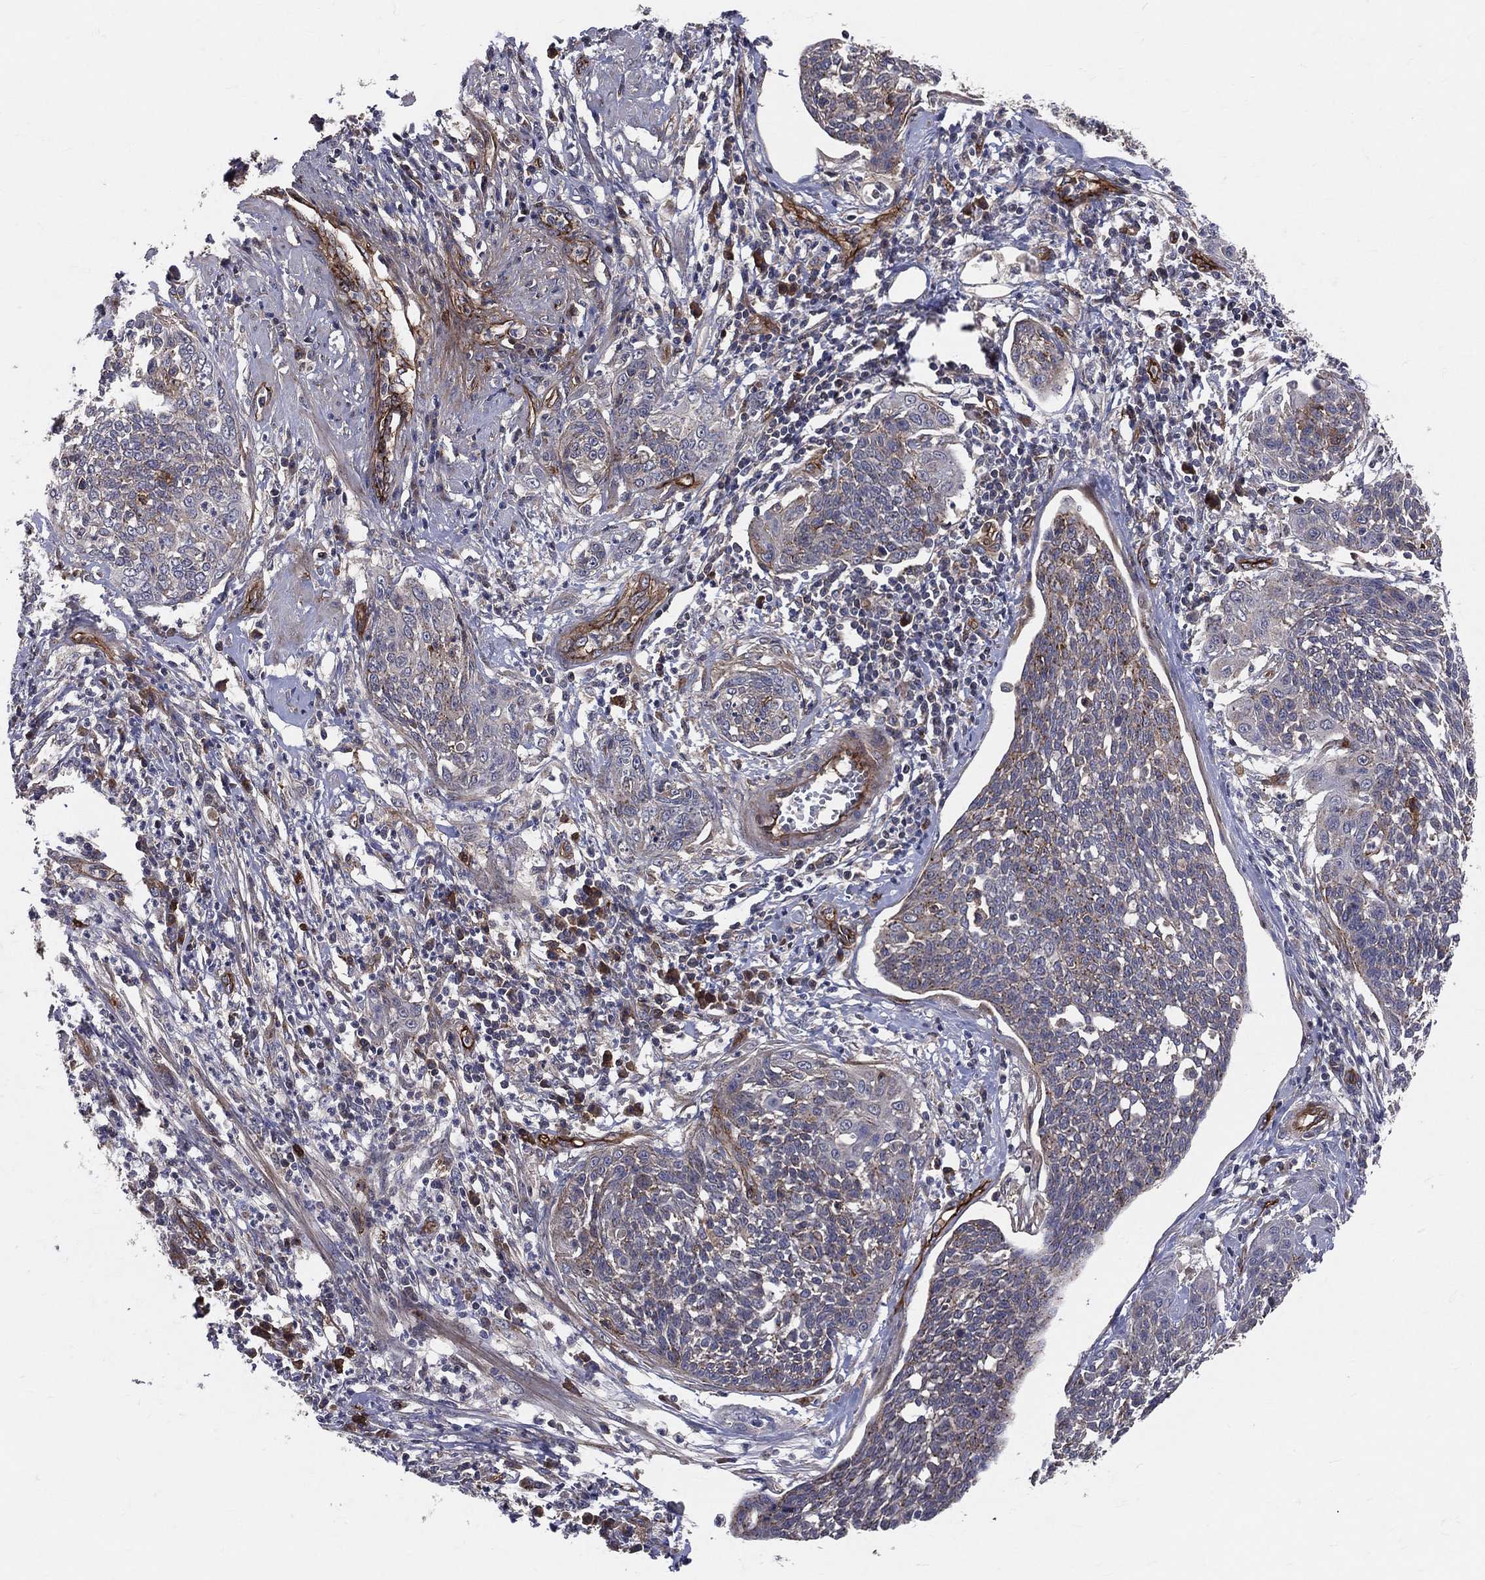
{"staining": {"intensity": "negative", "quantity": "none", "location": "none"}, "tissue": "cervical cancer", "cell_type": "Tumor cells", "image_type": "cancer", "snomed": [{"axis": "morphology", "description": "Squamous cell carcinoma, NOS"}, {"axis": "topography", "description": "Cervix"}], "caption": "Tumor cells show no significant protein expression in cervical squamous cell carcinoma.", "gene": "ENTPD1", "patient": {"sex": "female", "age": 34}}